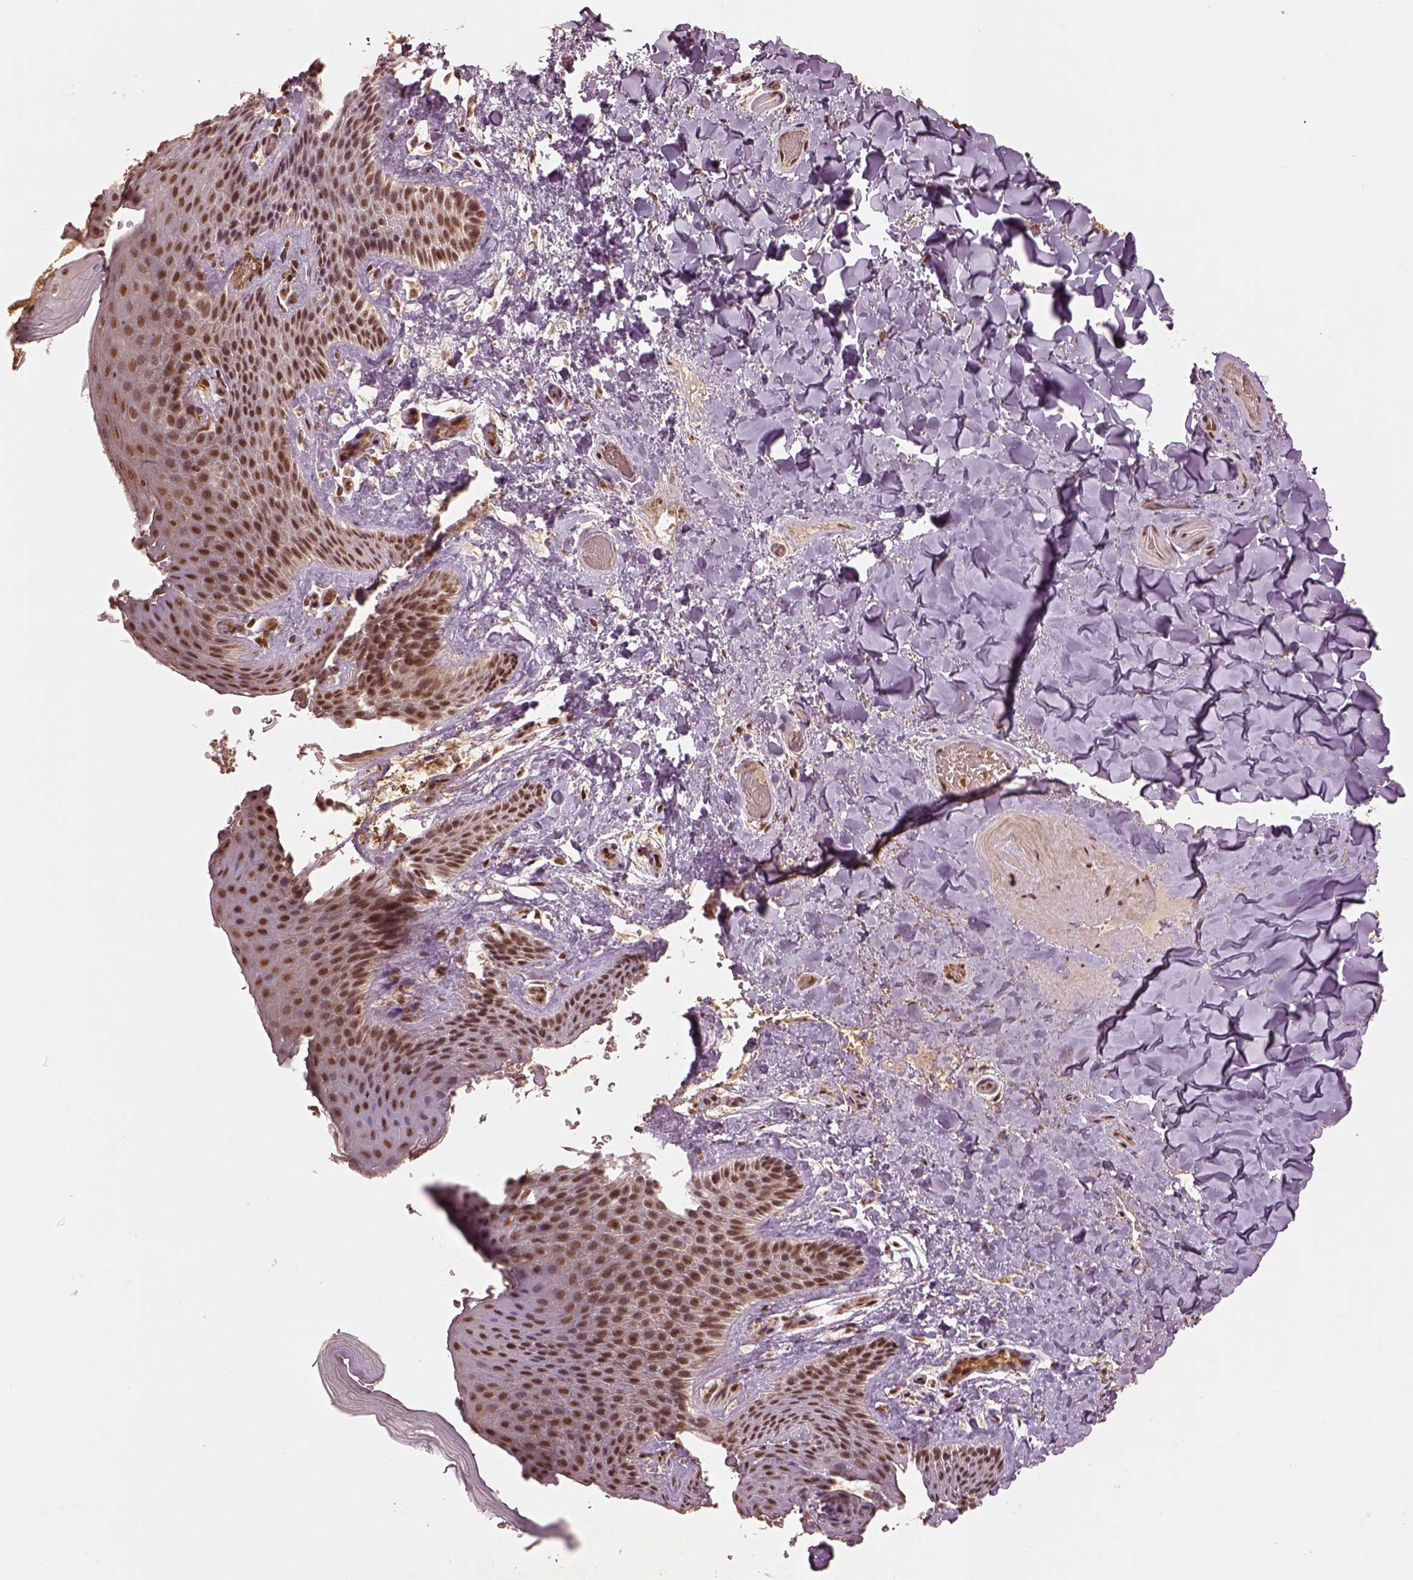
{"staining": {"intensity": "moderate", "quantity": ">75%", "location": "nuclear"}, "tissue": "skin", "cell_type": "Epidermal cells", "image_type": "normal", "snomed": [{"axis": "morphology", "description": "Normal tissue, NOS"}, {"axis": "topography", "description": "Anal"}], "caption": "Skin stained with immunohistochemistry (IHC) exhibits moderate nuclear staining in approximately >75% of epidermal cells.", "gene": "BRD9", "patient": {"sex": "male", "age": 36}}